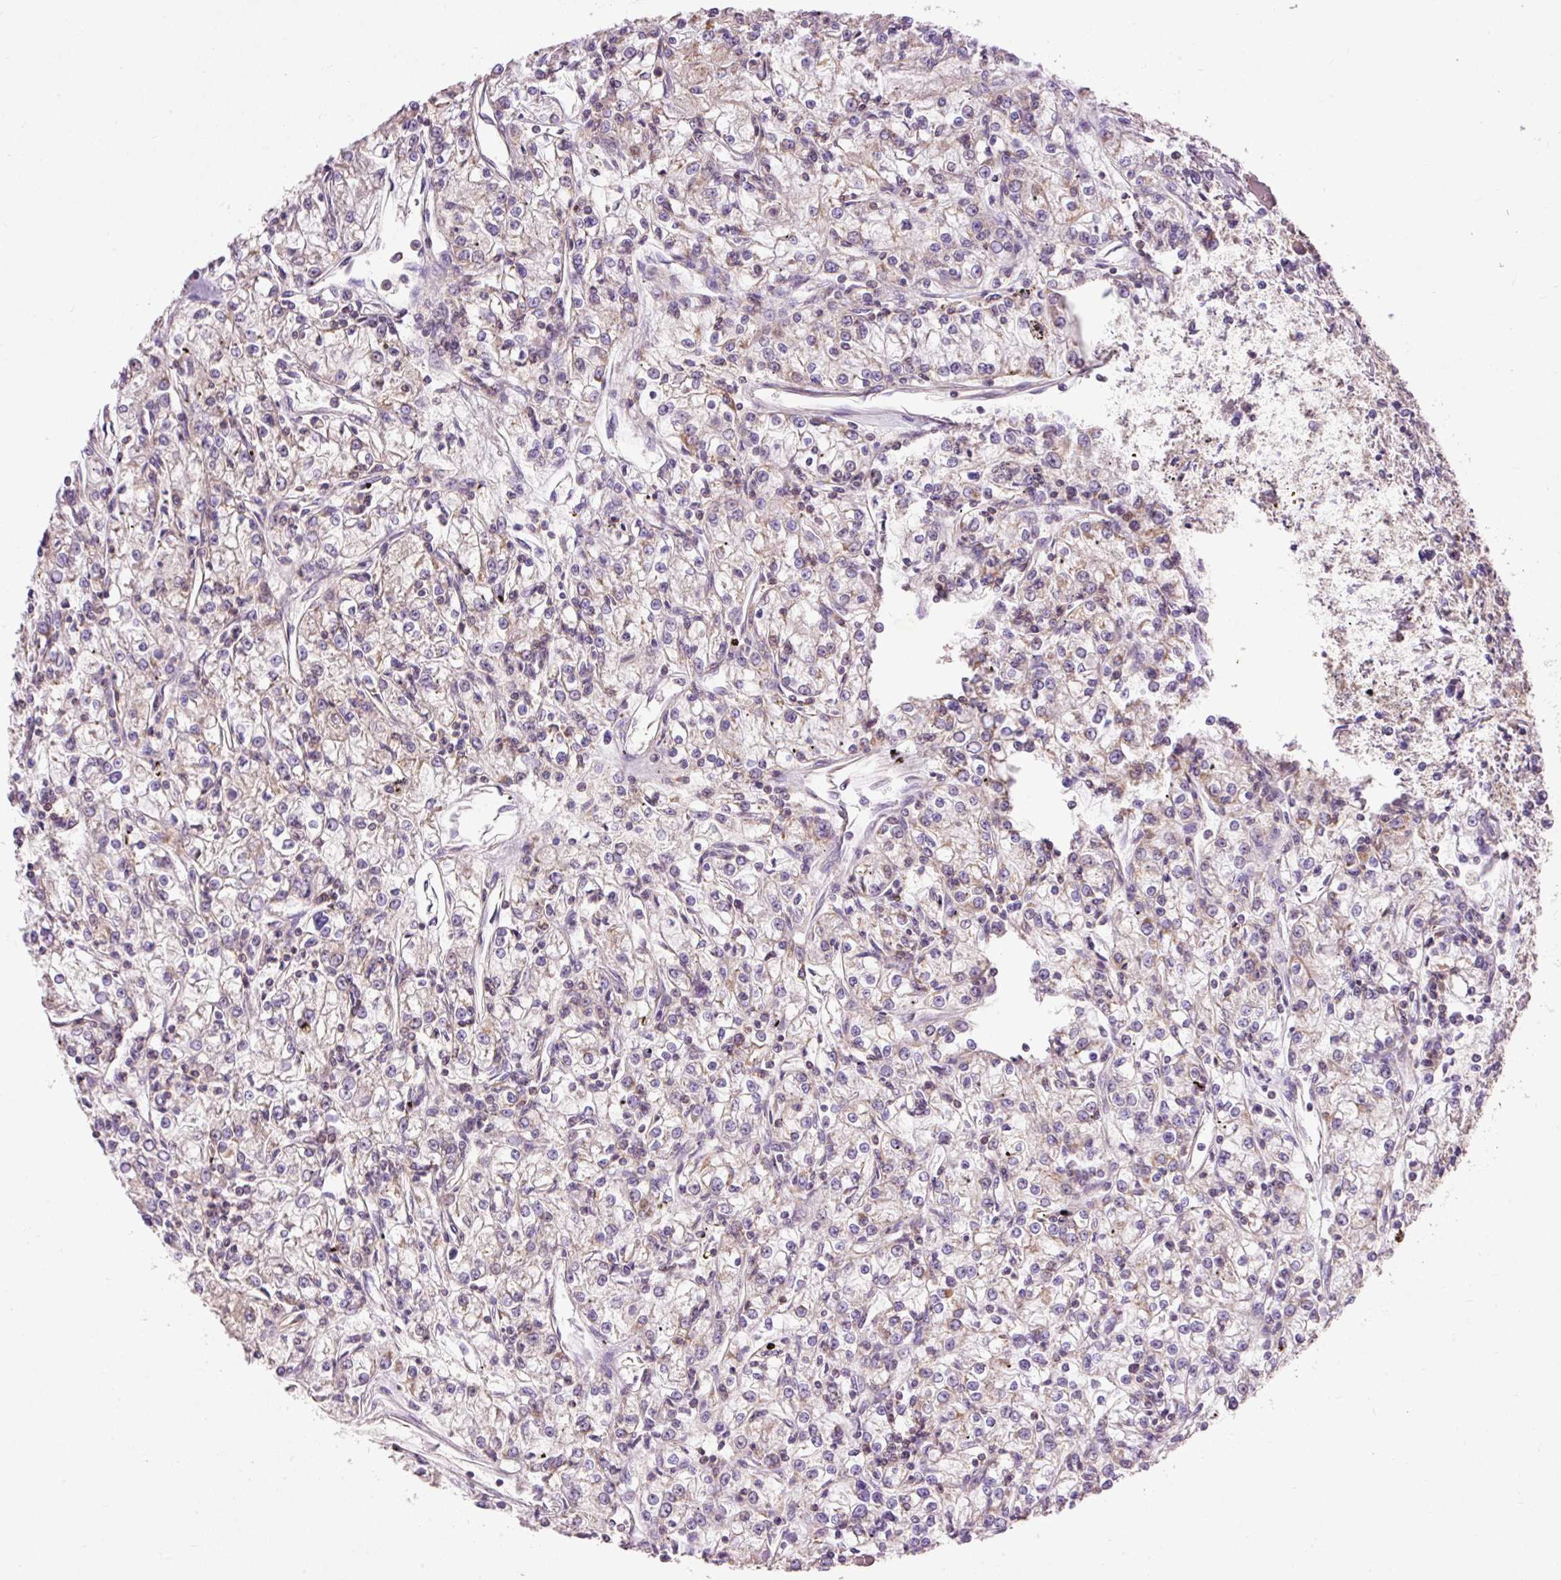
{"staining": {"intensity": "weak", "quantity": "<25%", "location": "cytoplasmic/membranous"}, "tissue": "renal cancer", "cell_type": "Tumor cells", "image_type": "cancer", "snomed": [{"axis": "morphology", "description": "Adenocarcinoma, NOS"}, {"axis": "topography", "description": "Kidney"}], "caption": "DAB (3,3'-diaminobenzidine) immunohistochemical staining of renal cancer (adenocarcinoma) reveals no significant expression in tumor cells.", "gene": "IMMT", "patient": {"sex": "female", "age": 59}}